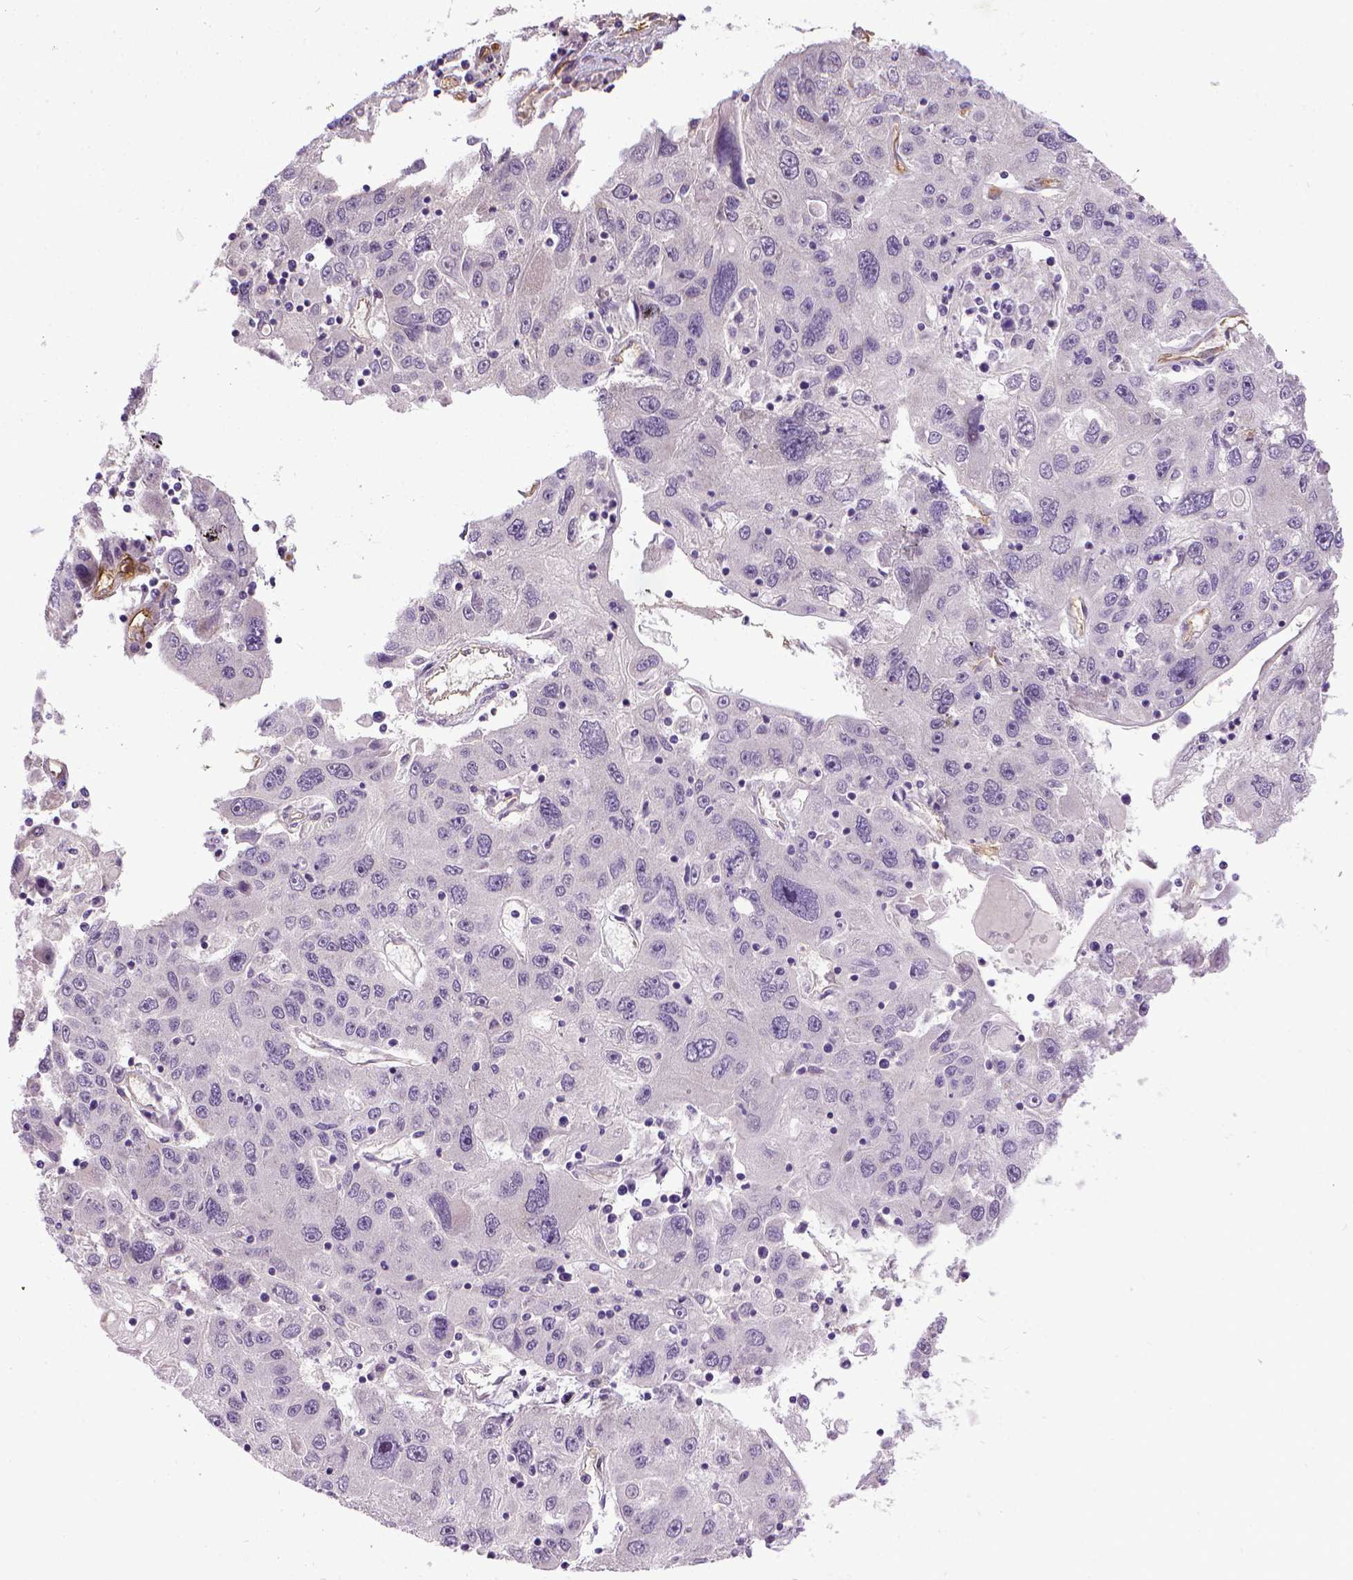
{"staining": {"intensity": "negative", "quantity": "none", "location": "none"}, "tissue": "stomach cancer", "cell_type": "Tumor cells", "image_type": "cancer", "snomed": [{"axis": "morphology", "description": "Adenocarcinoma, NOS"}, {"axis": "topography", "description": "Stomach"}], "caption": "IHC micrograph of stomach cancer (adenocarcinoma) stained for a protein (brown), which demonstrates no staining in tumor cells.", "gene": "ENG", "patient": {"sex": "male", "age": 56}}